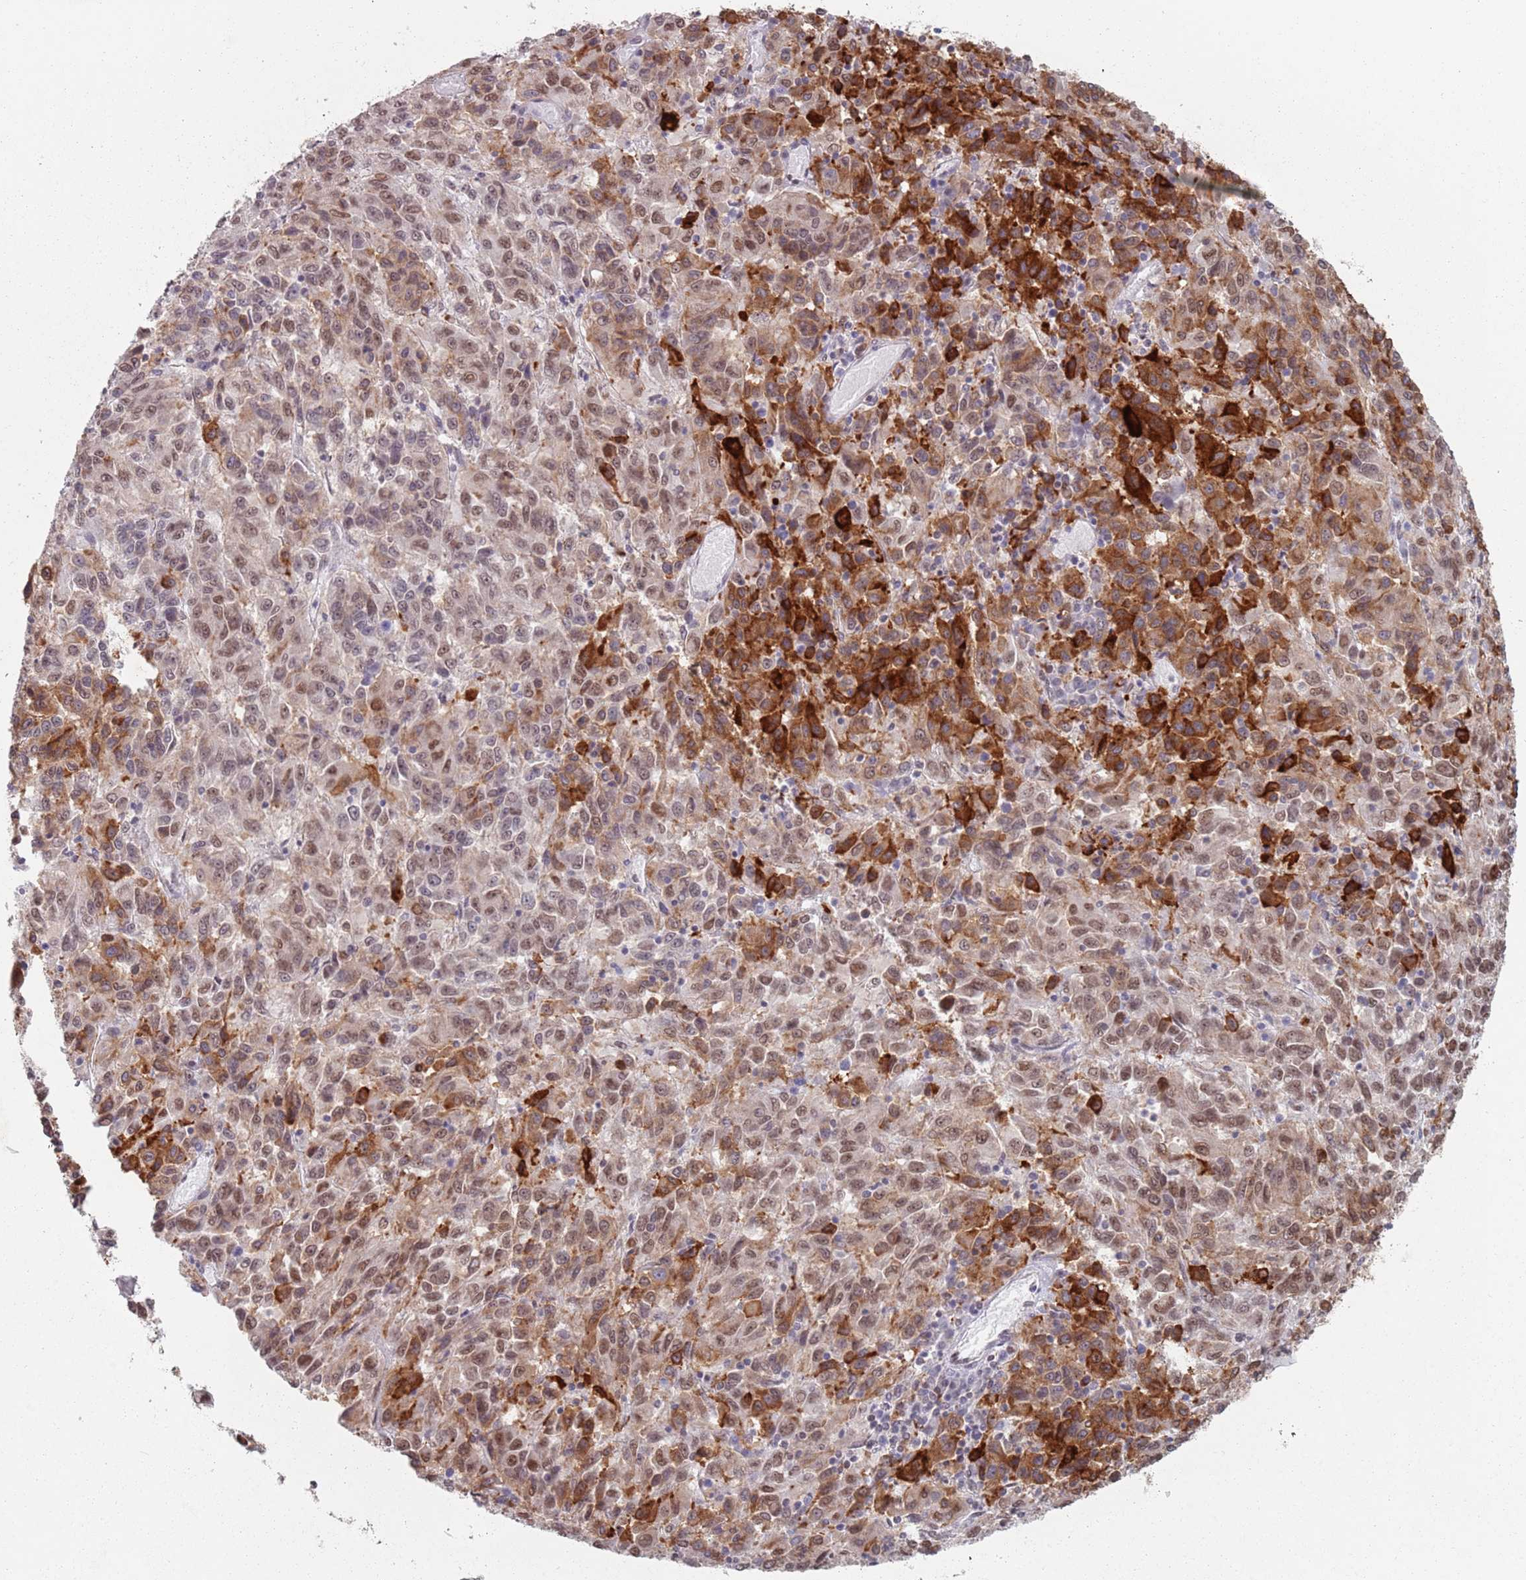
{"staining": {"intensity": "moderate", "quantity": ">75%", "location": "cytoplasmic/membranous,nuclear"}, "tissue": "melanoma", "cell_type": "Tumor cells", "image_type": "cancer", "snomed": [{"axis": "morphology", "description": "Malignant melanoma, Metastatic site"}, {"axis": "topography", "description": "Lung"}], "caption": "Brown immunohistochemical staining in human melanoma demonstrates moderate cytoplasmic/membranous and nuclear positivity in about >75% of tumor cells.", "gene": "MFSD12", "patient": {"sex": "male", "age": 64}}